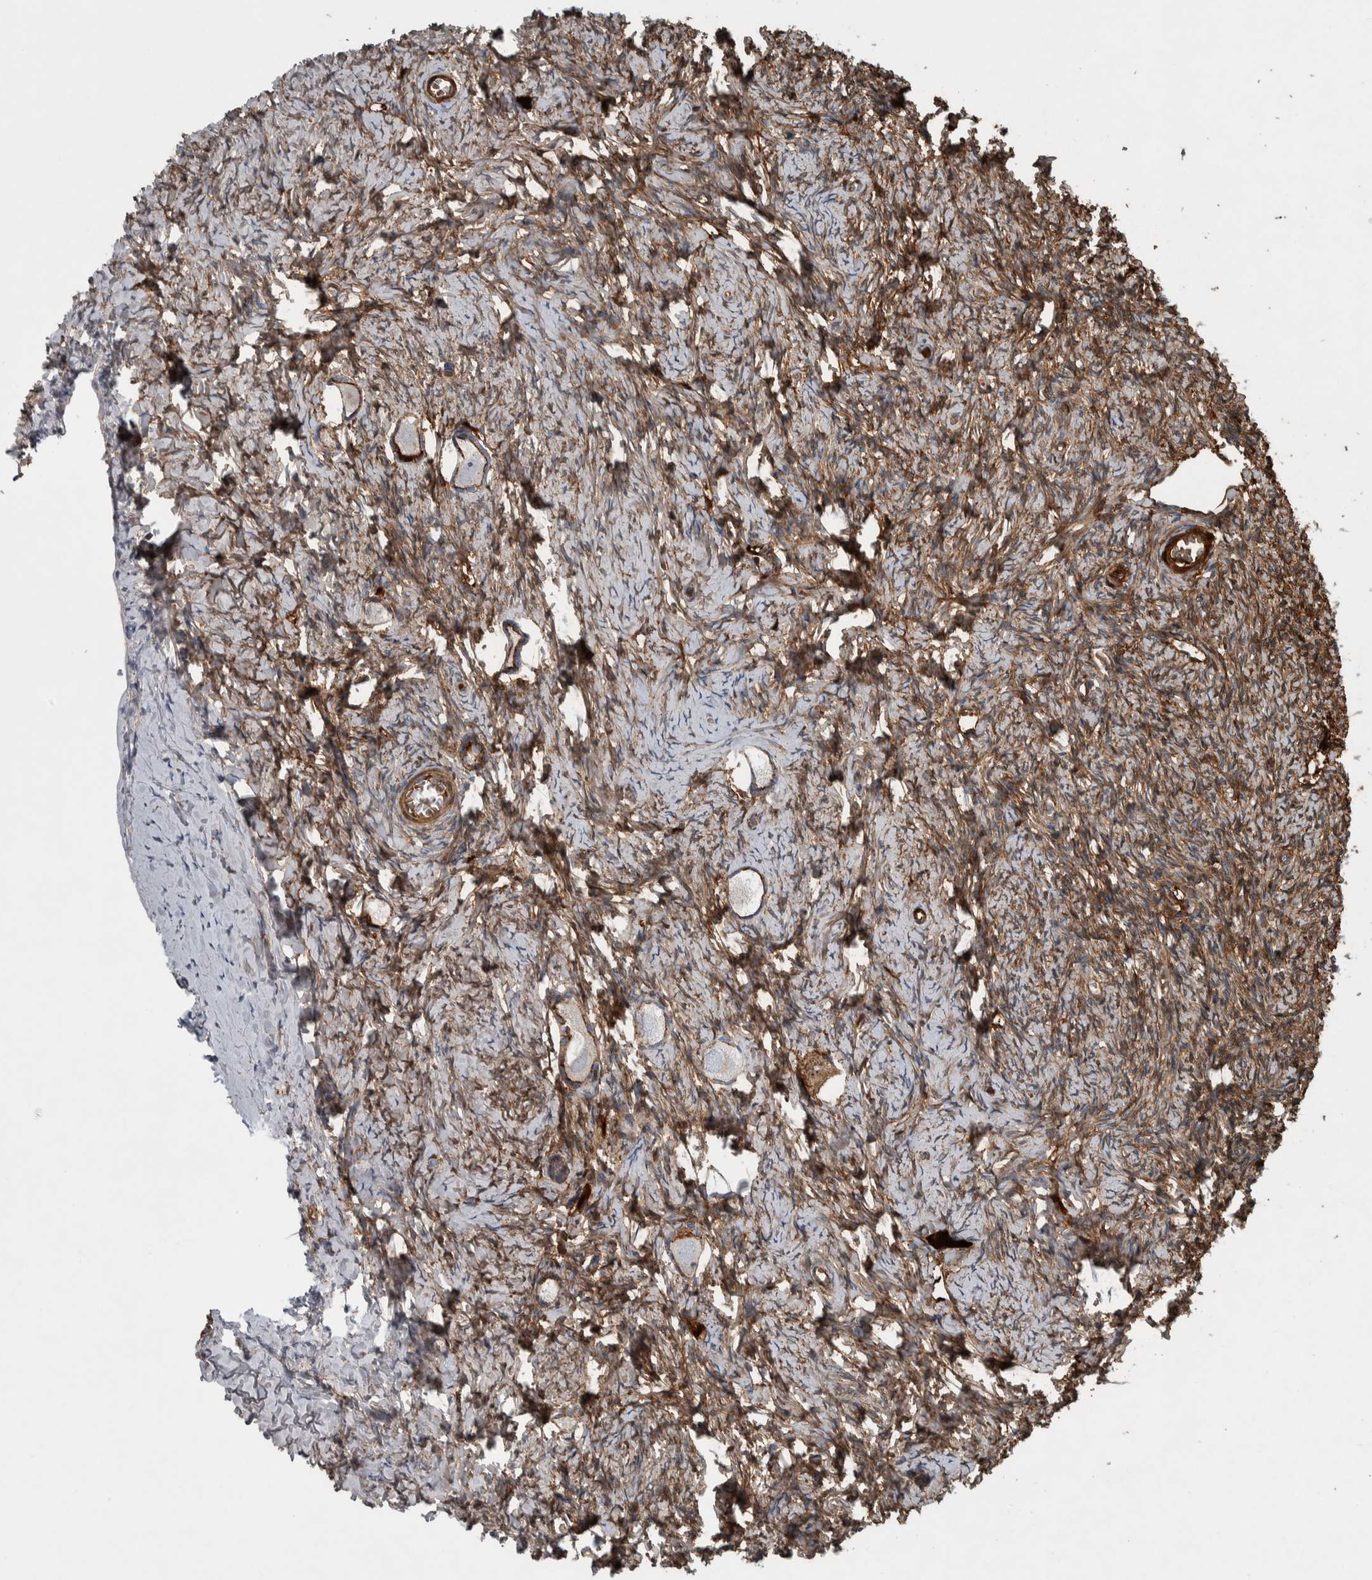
{"staining": {"intensity": "moderate", "quantity": ">75%", "location": "cytoplasmic/membranous"}, "tissue": "ovary", "cell_type": "Follicle cells", "image_type": "normal", "snomed": [{"axis": "morphology", "description": "Normal tissue, NOS"}, {"axis": "topography", "description": "Ovary"}], "caption": "DAB immunohistochemical staining of benign ovary exhibits moderate cytoplasmic/membranous protein expression in approximately >75% of follicle cells.", "gene": "SERPINC1", "patient": {"sex": "female", "age": 27}}